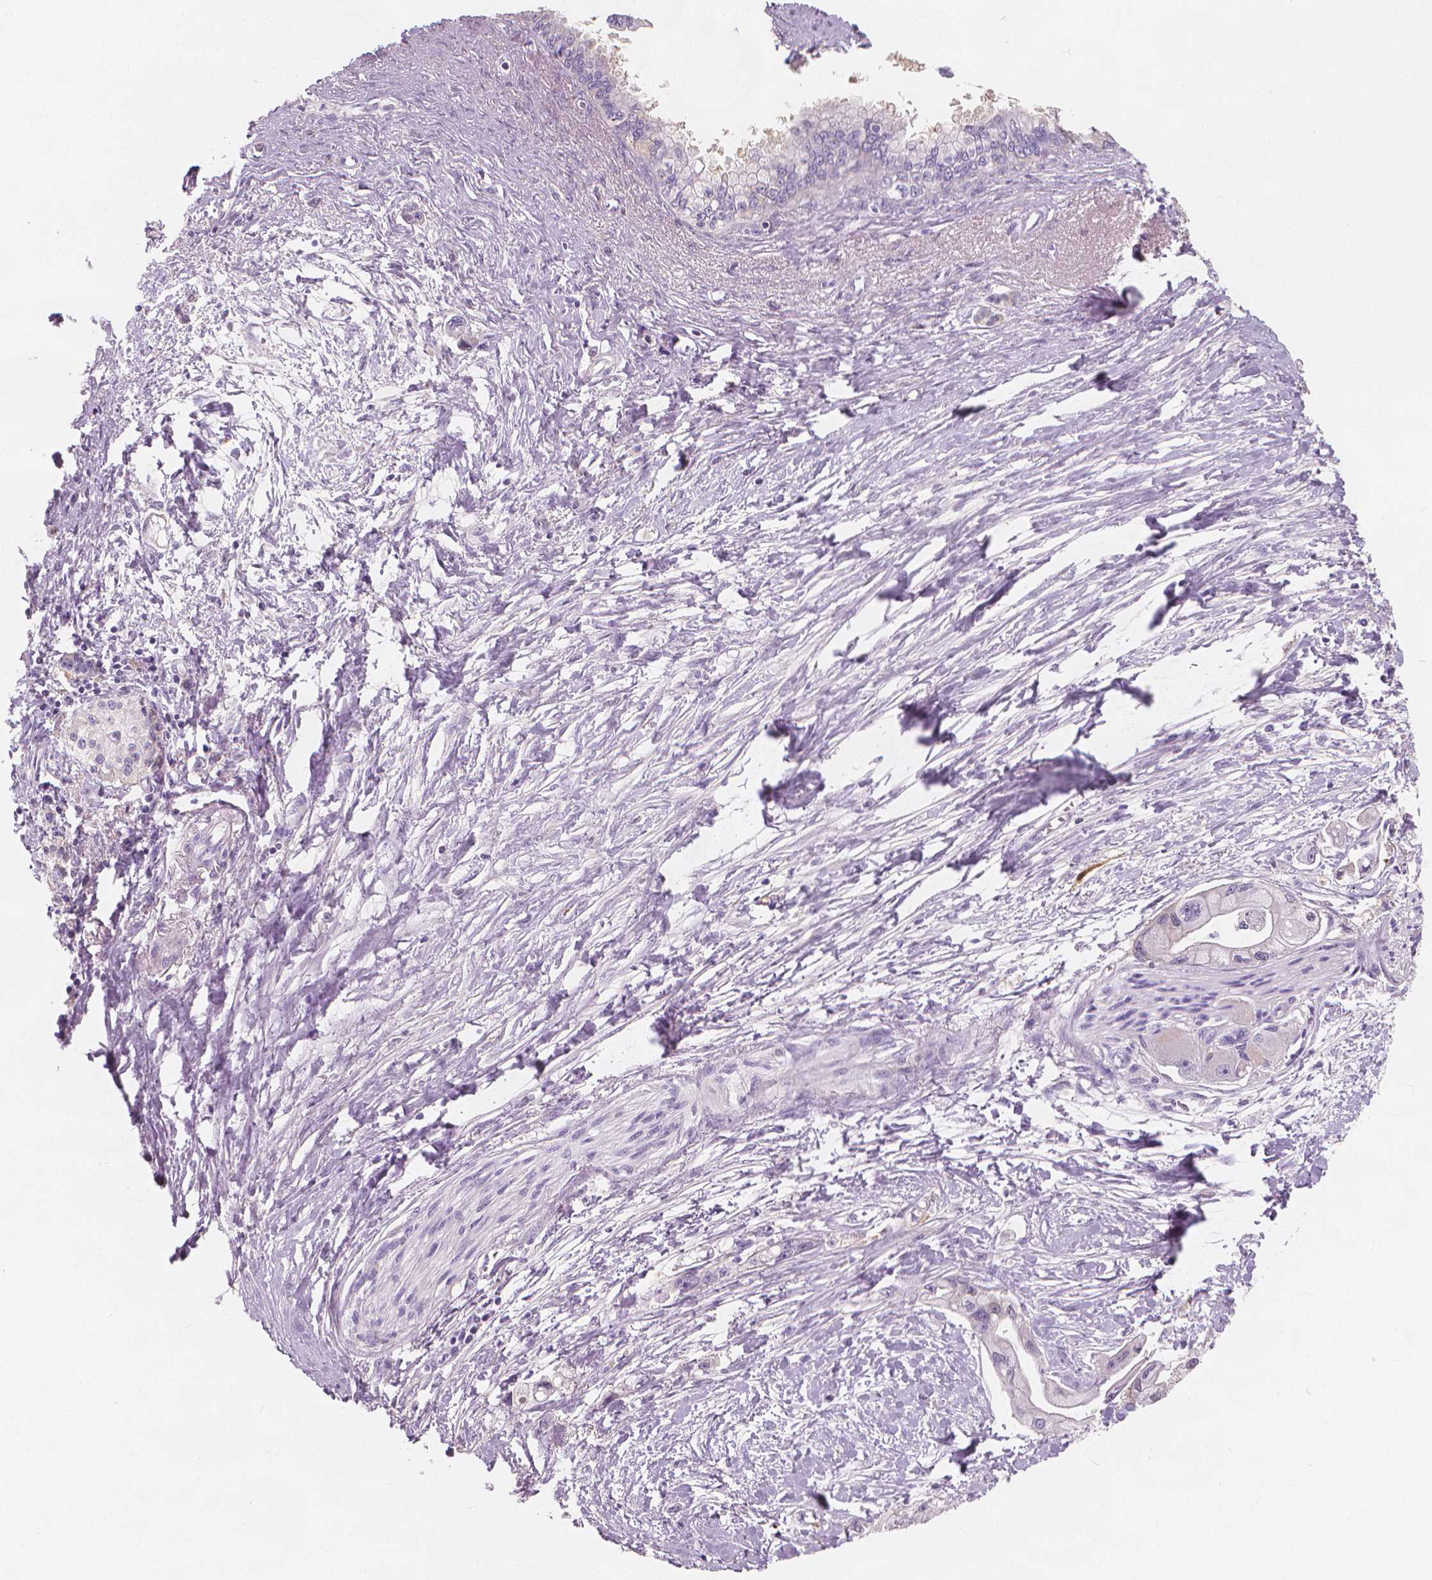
{"staining": {"intensity": "negative", "quantity": "none", "location": "none"}, "tissue": "pancreatic cancer", "cell_type": "Tumor cells", "image_type": "cancer", "snomed": [{"axis": "morphology", "description": "Adenocarcinoma, NOS"}, {"axis": "topography", "description": "Pancreas"}], "caption": "The image shows no staining of tumor cells in adenocarcinoma (pancreatic). (Immunohistochemistry (ihc), brightfield microscopy, high magnification).", "gene": "APOA4", "patient": {"sex": "male", "age": 61}}